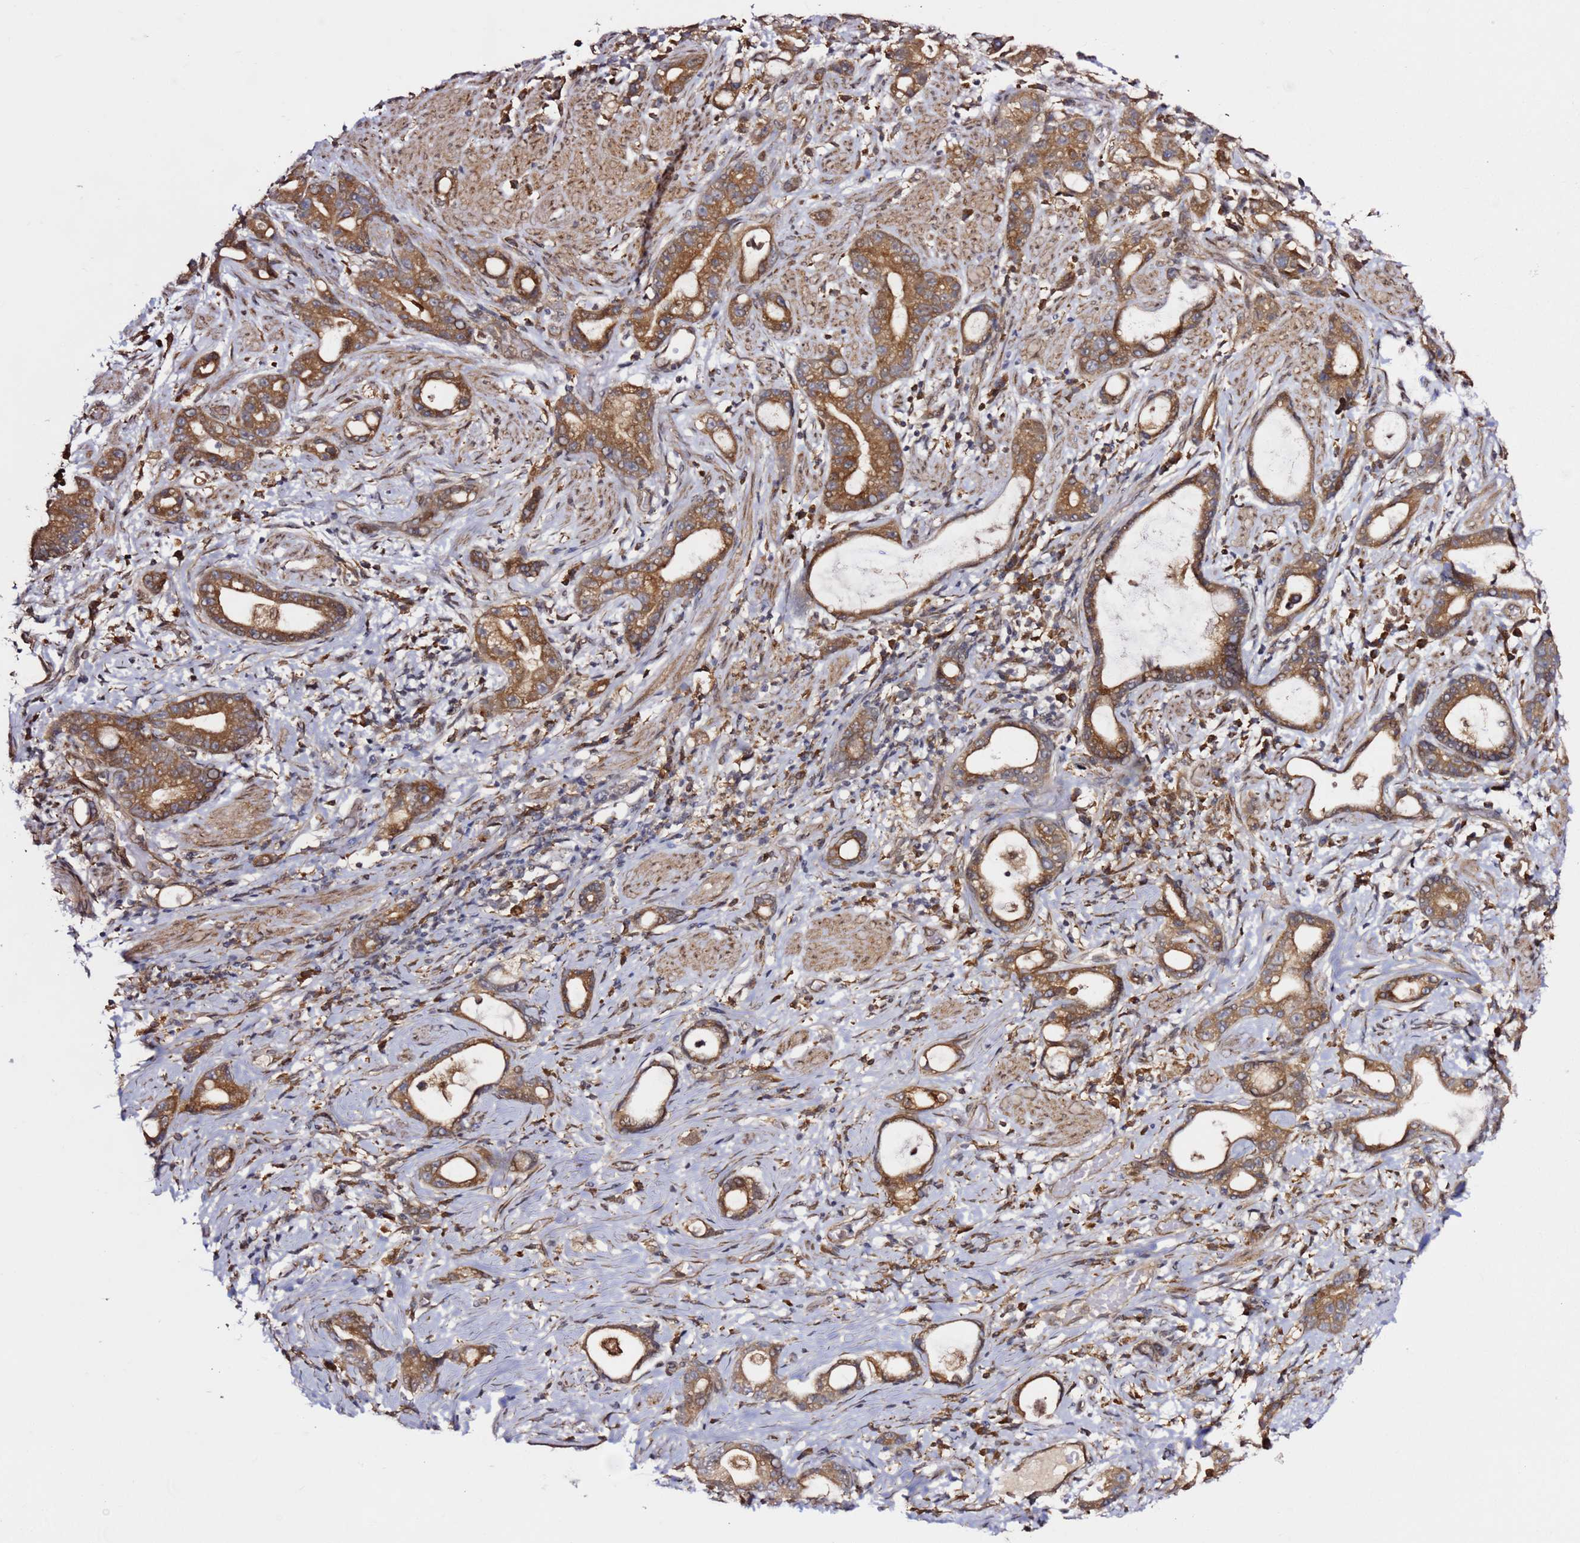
{"staining": {"intensity": "moderate", "quantity": ">75%", "location": "cytoplasmic/membranous"}, "tissue": "stomach cancer", "cell_type": "Tumor cells", "image_type": "cancer", "snomed": [{"axis": "morphology", "description": "Adenocarcinoma, NOS"}, {"axis": "topography", "description": "Stomach"}], "caption": "There is medium levels of moderate cytoplasmic/membranous expression in tumor cells of stomach cancer, as demonstrated by immunohistochemical staining (brown color).", "gene": "PRKAB2", "patient": {"sex": "male", "age": 55}}